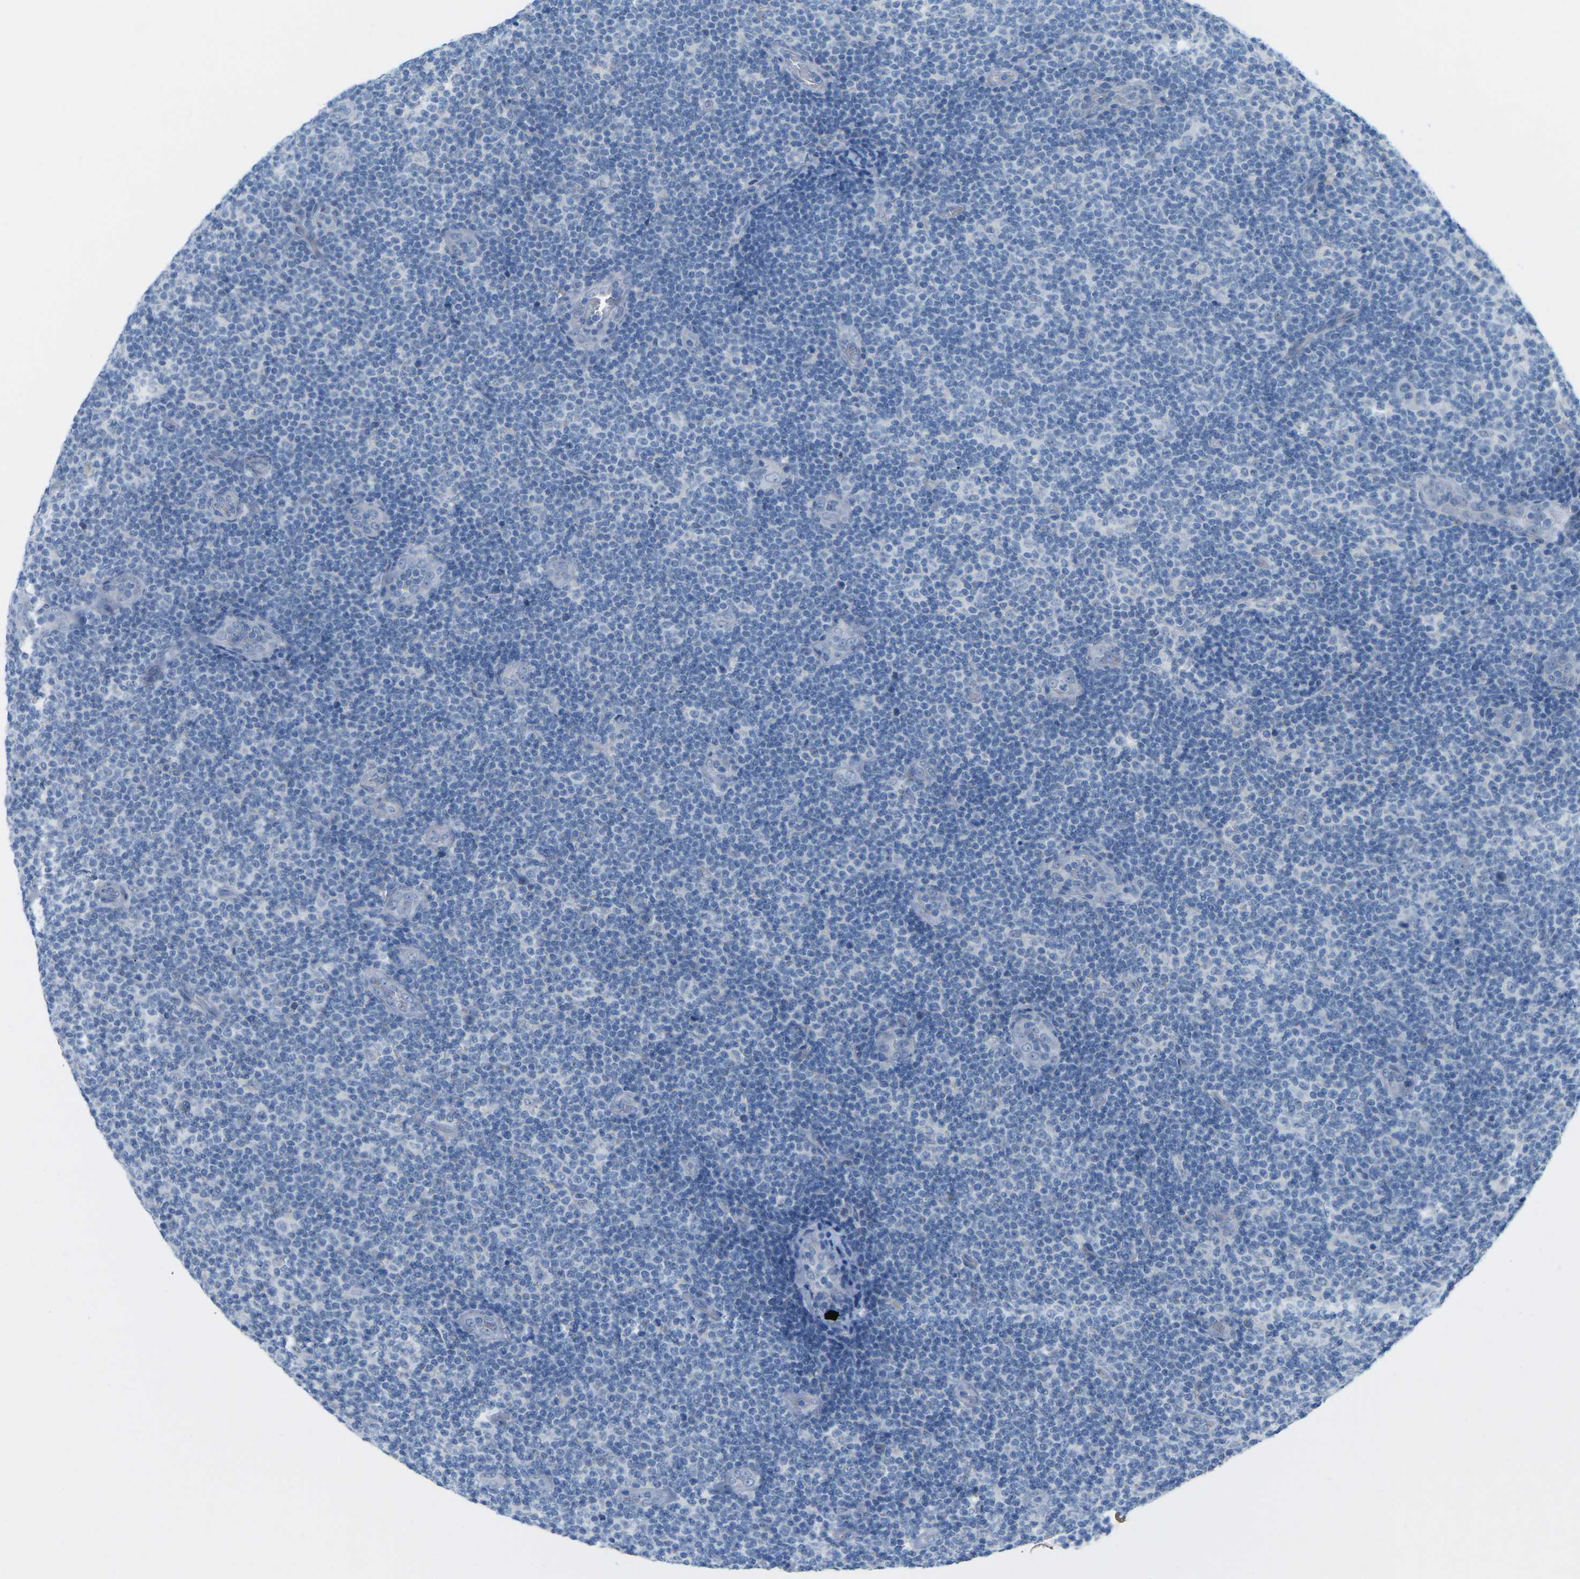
{"staining": {"intensity": "negative", "quantity": "none", "location": "none"}, "tissue": "lymphoma", "cell_type": "Tumor cells", "image_type": "cancer", "snomed": [{"axis": "morphology", "description": "Malignant lymphoma, non-Hodgkin's type, Low grade"}, {"axis": "topography", "description": "Lymph node"}], "caption": "A high-resolution micrograph shows IHC staining of lymphoma, which shows no significant expression in tumor cells.", "gene": "HLTF", "patient": {"sex": "male", "age": 83}}